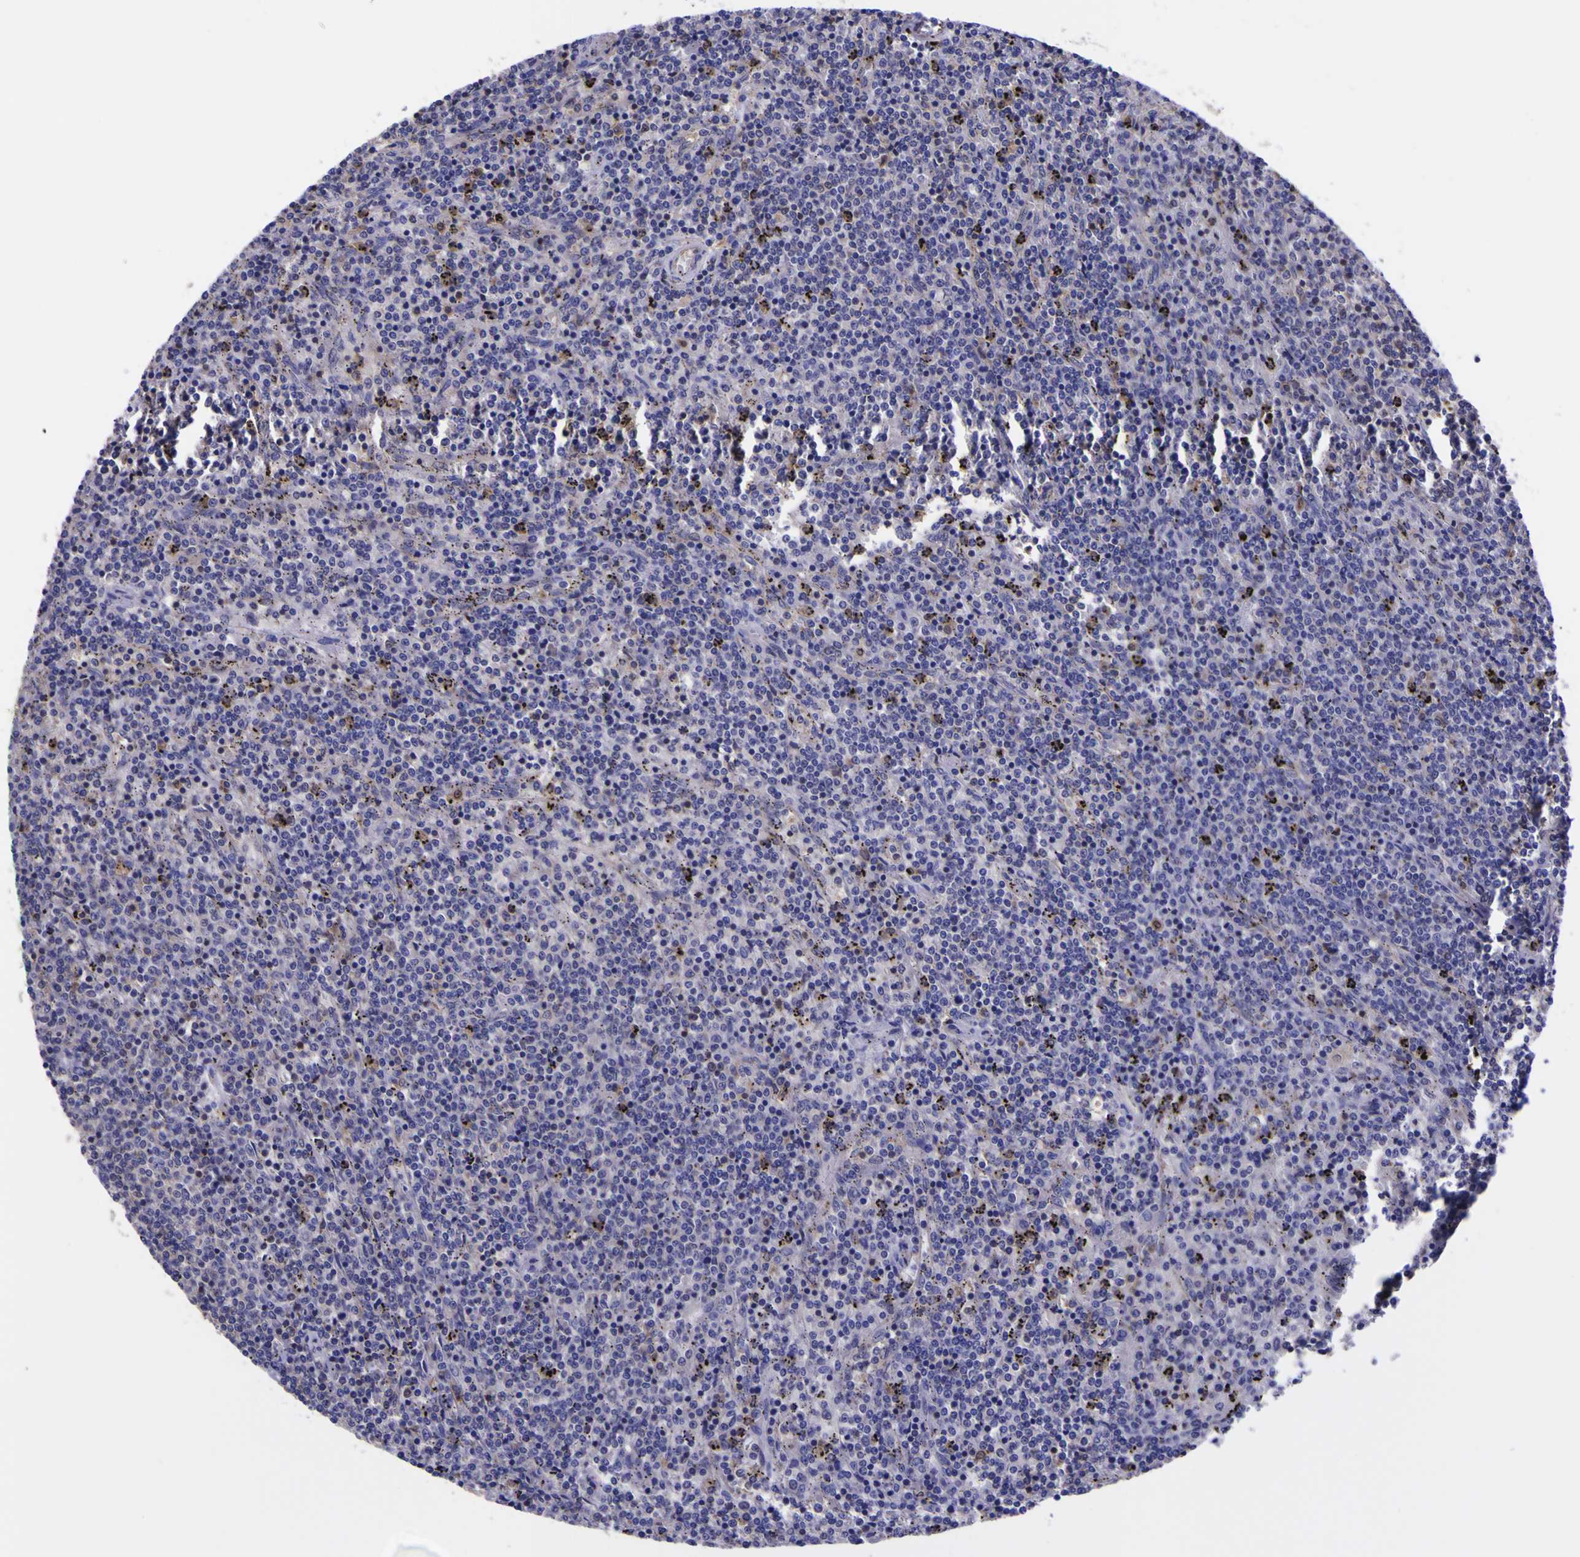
{"staining": {"intensity": "negative", "quantity": "none", "location": "none"}, "tissue": "lymphoma", "cell_type": "Tumor cells", "image_type": "cancer", "snomed": [{"axis": "morphology", "description": "Malignant lymphoma, non-Hodgkin's type, Low grade"}, {"axis": "topography", "description": "Spleen"}], "caption": "Micrograph shows no significant protein positivity in tumor cells of malignant lymphoma, non-Hodgkin's type (low-grade).", "gene": "MAPK14", "patient": {"sex": "female", "age": 50}}